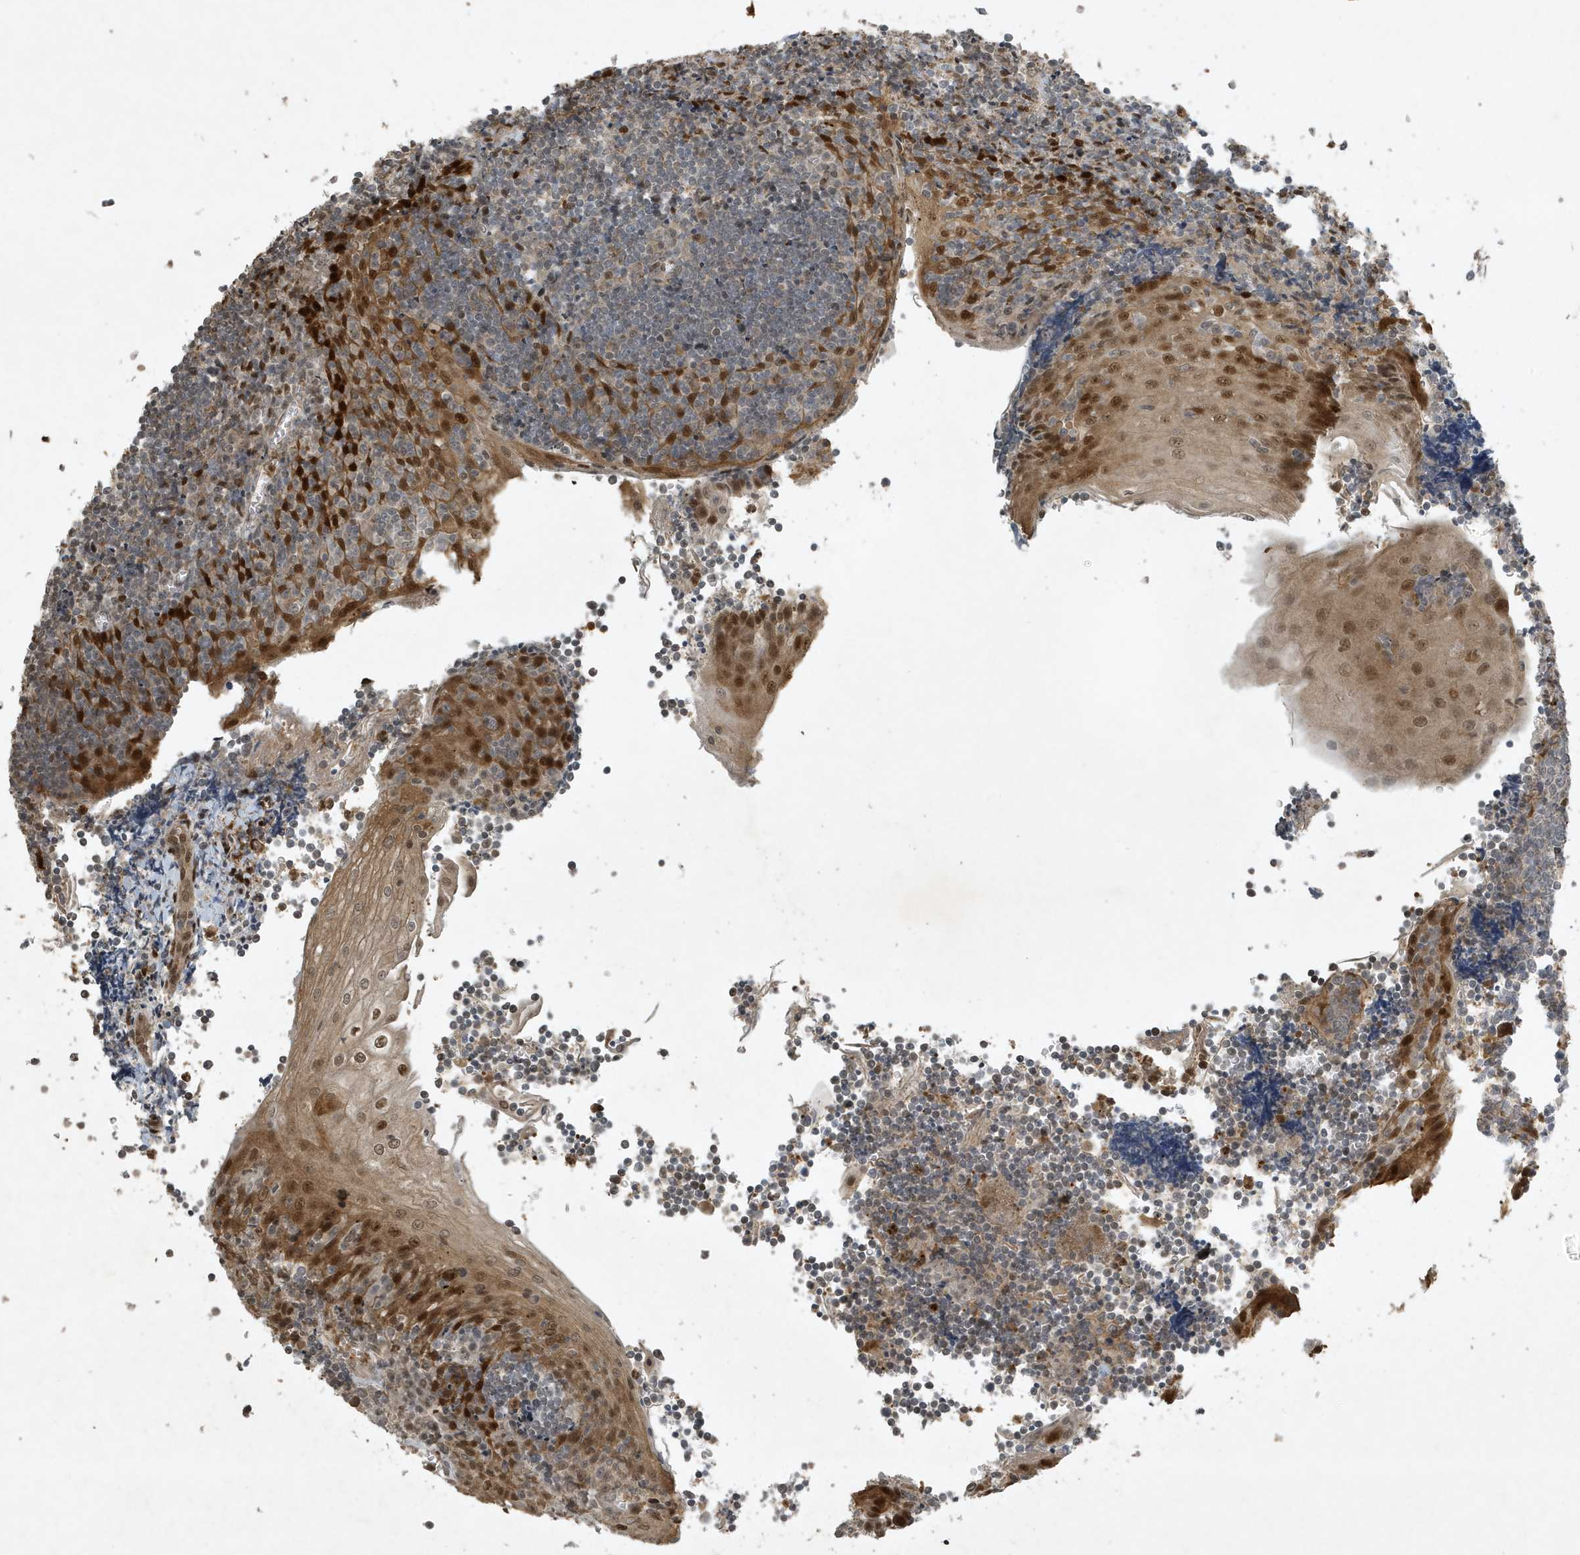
{"staining": {"intensity": "negative", "quantity": "none", "location": "none"}, "tissue": "tonsil", "cell_type": "Germinal center cells", "image_type": "normal", "snomed": [{"axis": "morphology", "description": "Normal tissue, NOS"}, {"axis": "topography", "description": "Tonsil"}], "caption": "This is a image of IHC staining of normal tonsil, which shows no positivity in germinal center cells. (DAB (3,3'-diaminobenzidine) IHC visualized using brightfield microscopy, high magnification).", "gene": "HSPA1A", "patient": {"sex": "male", "age": 27}}